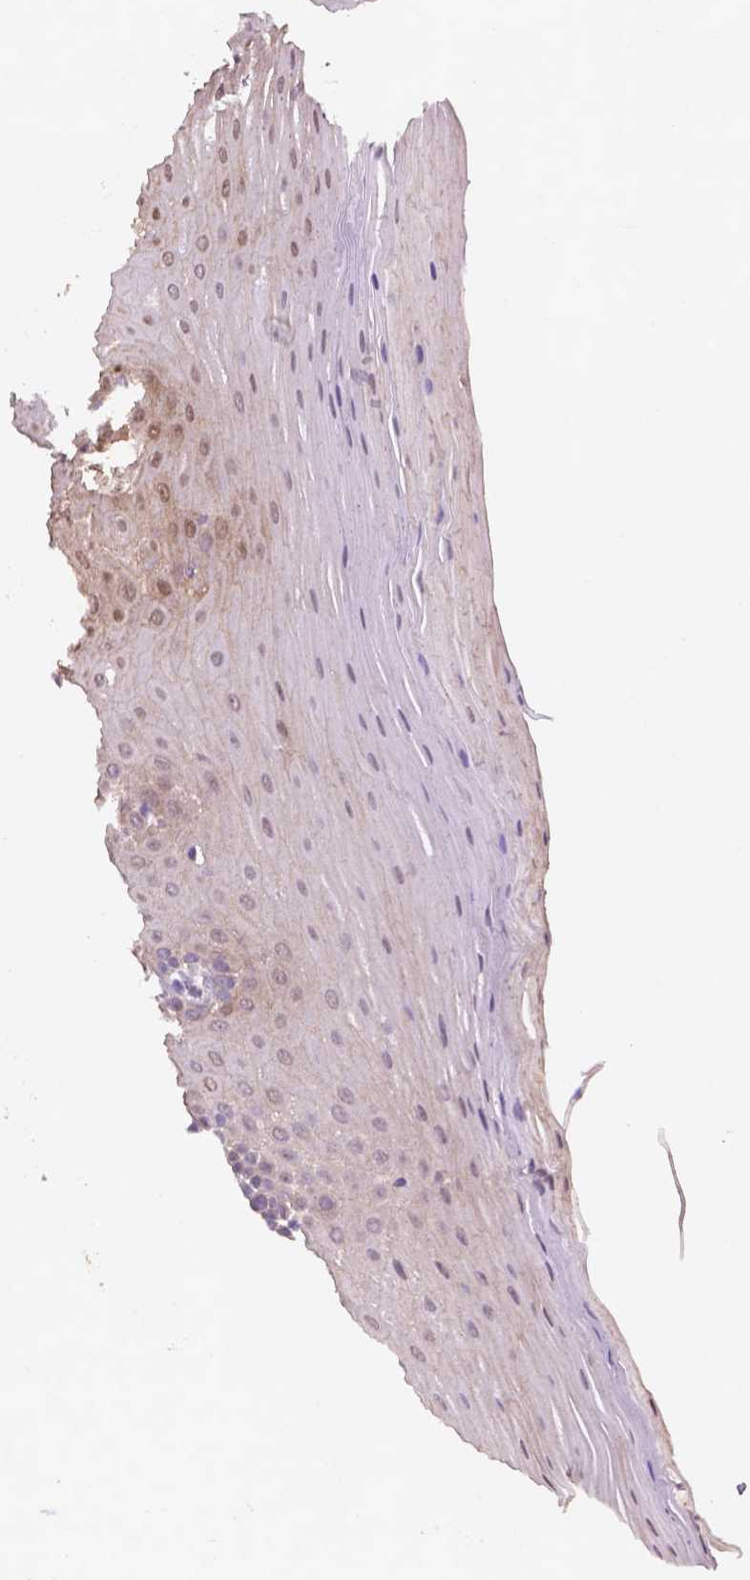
{"staining": {"intensity": "weak", "quantity": "<25%", "location": "nuclear"}, "tissue": "oral mucosa", "cell_type": "Squamous epithelial cells", "image_type": "normal", "snomed": [{"axis": "morphology", "description": "Normal tissue, NOS"}, {"axis": "morphology", "description": "Squamous cell carcinoma, NOS"}, {"axis": "topography", "description": "Oral tissue"}, {"axis": "topography", "description": "Tounge, NOS"}, {"axis": "topography", "description": "Head-Neck"}], "caption": "Squamous epithelial cells show no significant protein staining in unremarkable oral mucosa. The staining was performed using DAB to visualize the protein expression in brown, while the nuclei were stained in blue with hematoxylin (Magnification: 20x).", "gene": "GXYLT2", "patient": {"sex": "male", "age": 62}}